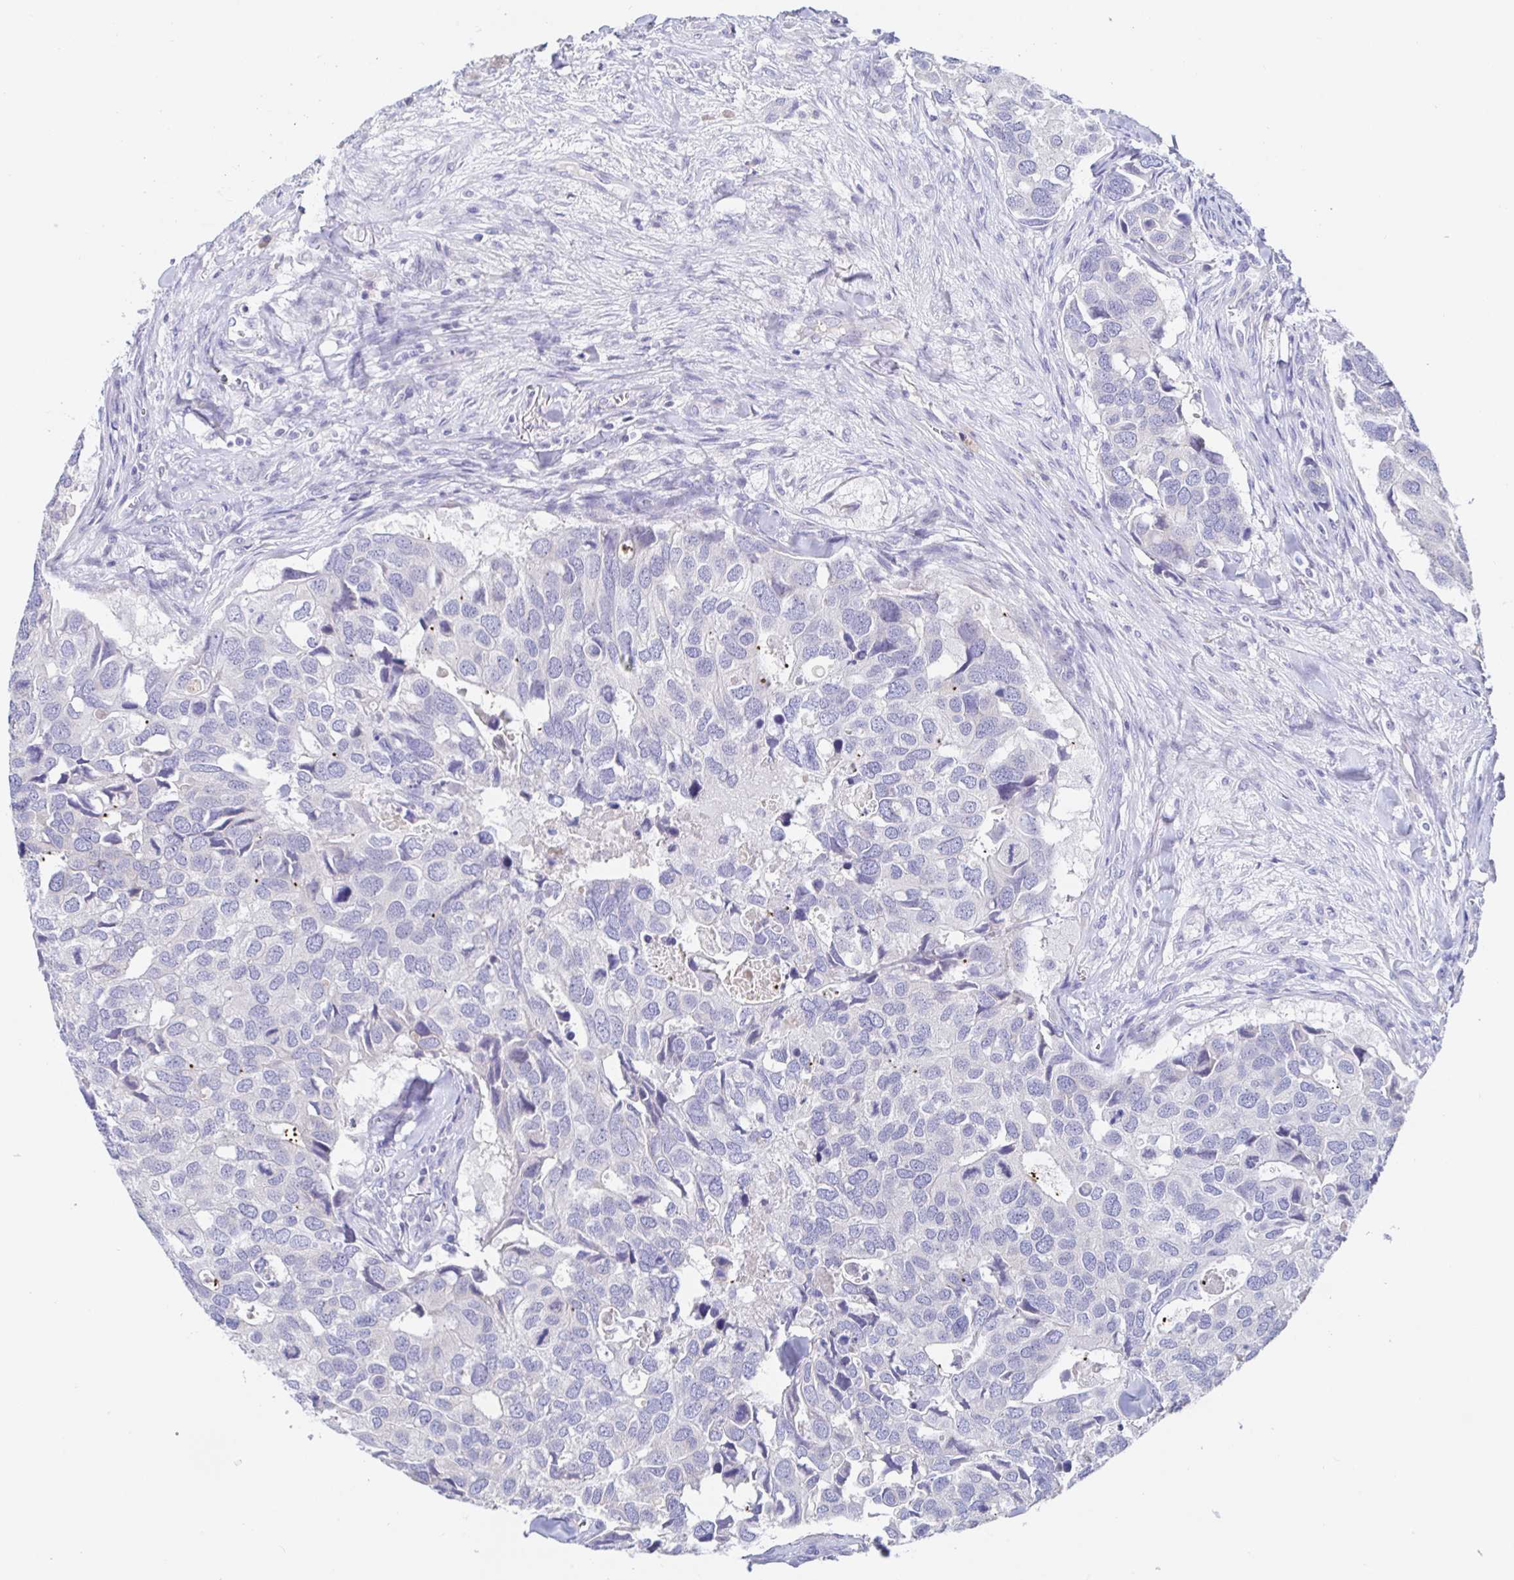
{"staining": {"intensity": "negative", "quantity": "none", "location": "none"}, "tissue": "breast cancer", "cell_type": "Tumor cells", "image_type": "cancer", "snomed": [{"axis": "morphology", "description": "Duct carcinoma"}, {"axis": "topography", "description": "Breast"}], "caption": "Immunohistochemical staining of human breast cancer displays no significant positivity in tumor cells. (DAB IHC with hematoxylin counter stain).", "gene": "SIAH3", "patient": {"sex": "female", "age": 83}}